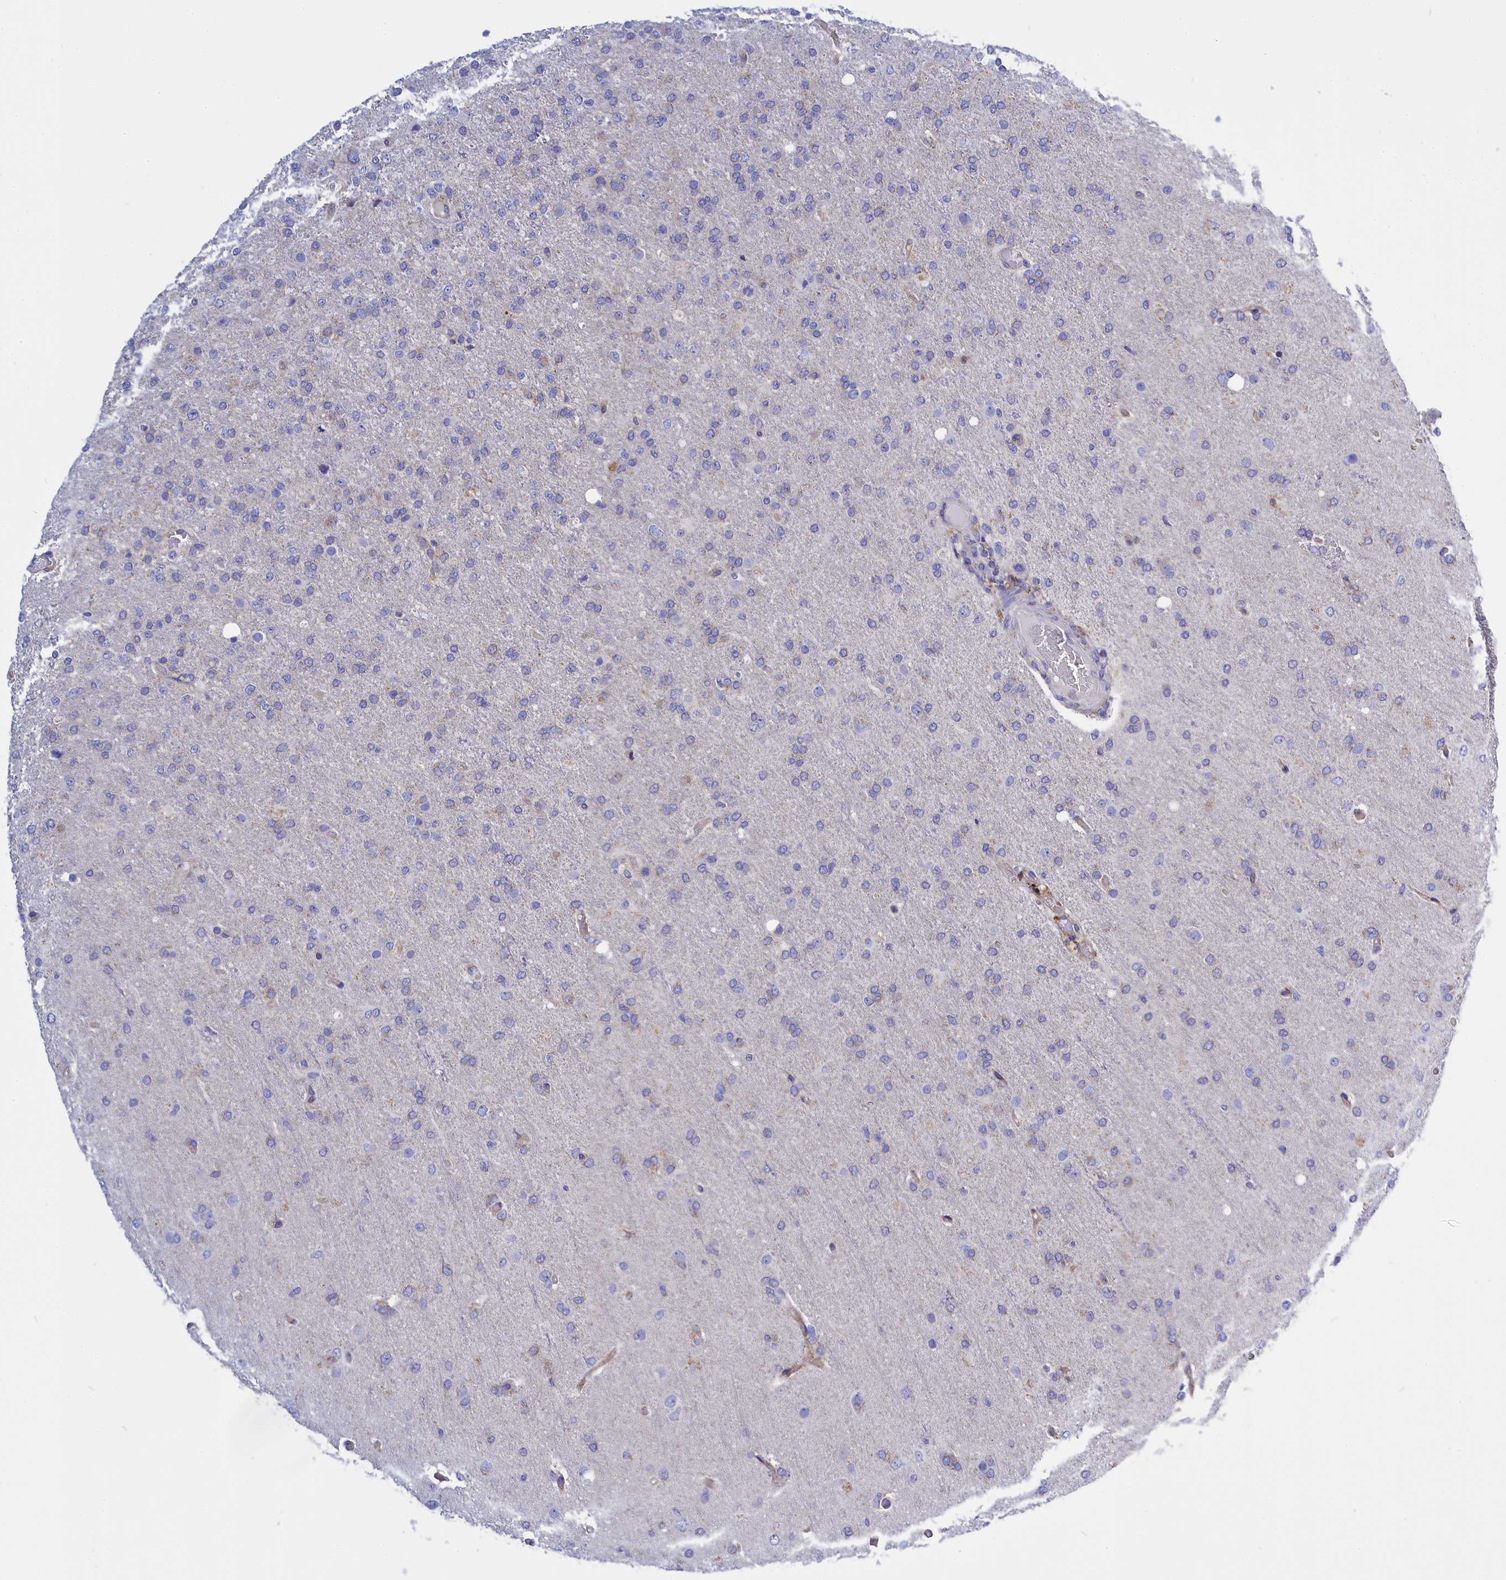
{"staining": {"intensity": "negative", "quantity": "none", "location": "none"}, "tissue": "glioma", "cell_type": "Tumor cells", "image_type": "cancer", "snomed": [{"axis": "morphology", "description": "Glioma, malignant, High grade"}, {"axis": "topography", "description": "Brain"}], "caption": "High power microscopy micrograph of an IHC image of high-grade glioma (malignant), revealing no significant staining in tumor cells.", "gene": "CCRL2", "patient": {"sex": "female", "age": 74}}